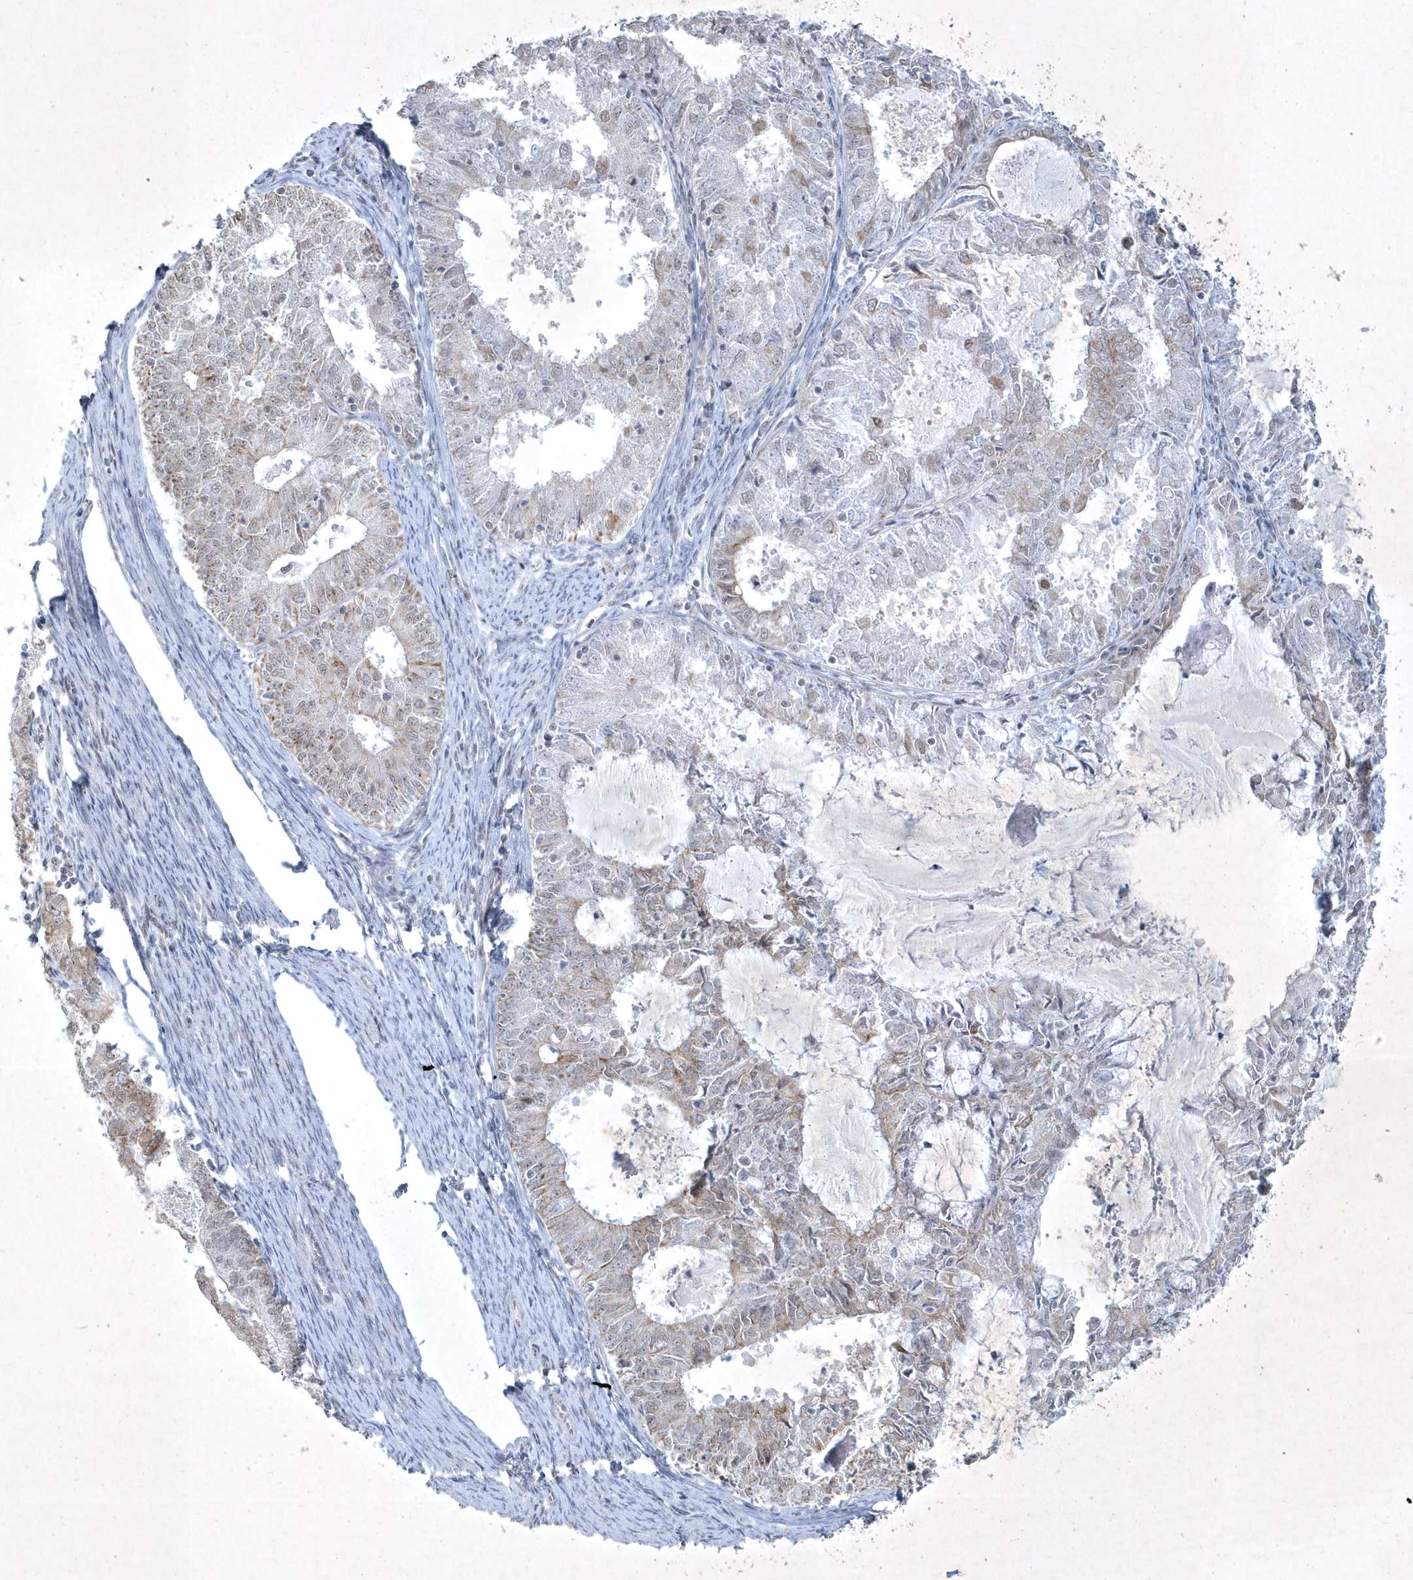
{"staining": {"intensity": "weak", "quantity": "<25%", "location": "cytoplasmic/membranous"}, "tissue": "endometrial cancer", "cell_type": "Tumor cells", "image_type": "cancer", "snomed": [{"axis": "morphology", "description": "Adenocarcinoma, NOS"}, {"axis": "topography", "description": "Endometrium"}], "caption": "This micrograph is of adenocarcinoma (endometrial) stained with immunohistochemistry to label a protein in brown with the nuclei are counter-stained blue. There is no expression in tumor cells. (Immunohistochemistry, brightfield microscopy, high magnification).", "gene": "ZBTB9", "patient": {"sex": "female", "age": 57}}